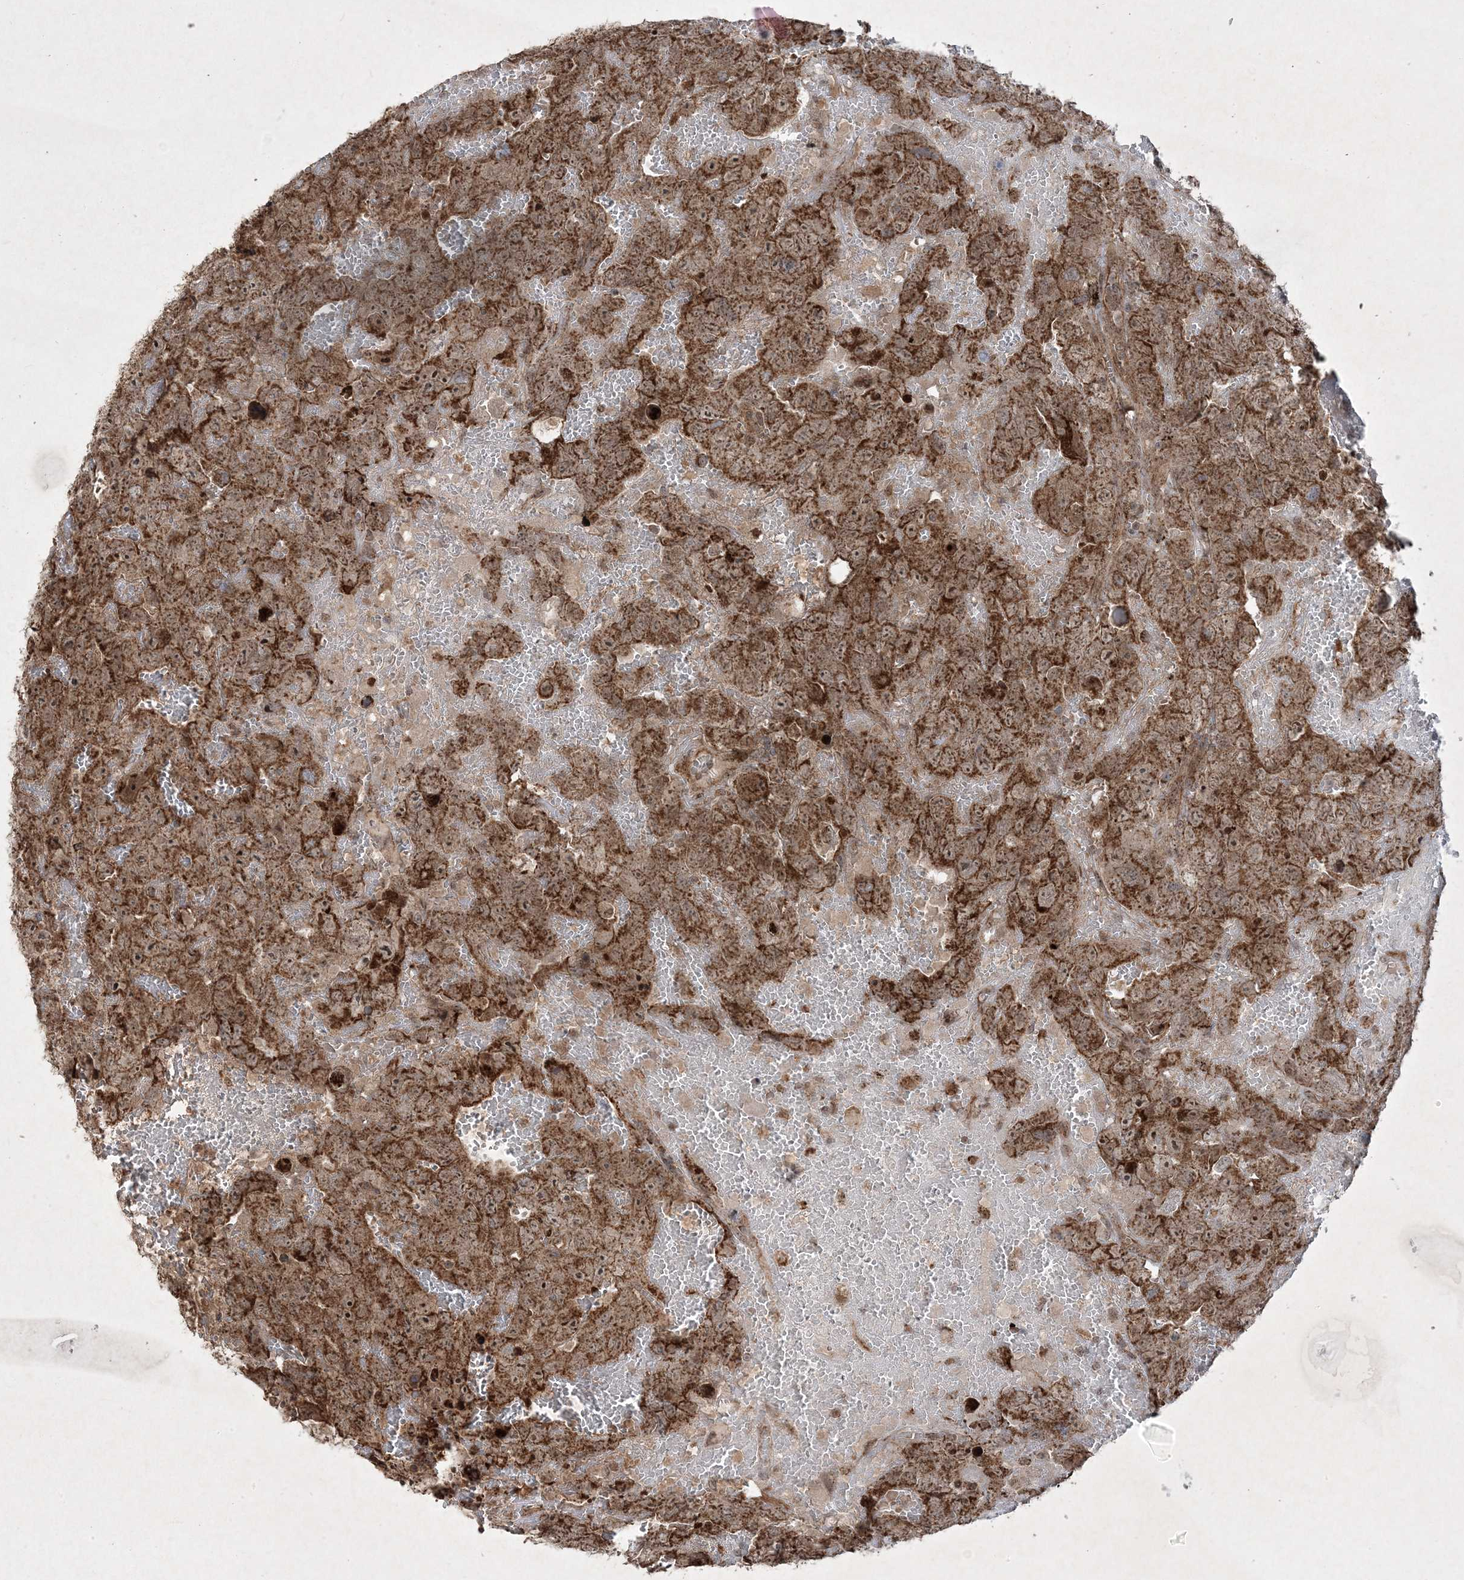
{"staining": {"intensity": "moderate", "quantity": ">75%", "location": "cytoplasmic/membranous,nuclear"}, "tissue": "testis cancer", "cell_type": "Tumor cells", "image_type": "cancer", "snomed": [{"axis": "morphology", "description": "Carcinoma, Embryonal, NOS"}, {"axis": "topography", "description": "Testis"}], "caption": "Immunohistochemistry of human testis cancer displays medium levels of moderate cytoplasmic/membranous and nuclear positivity in about >75% of tumor cells. (Stains: DAB (3,3'-diaminobenzidine) in brown, nuclei in blue, Microscopy: brightfield microscopy at high magnification).", "gene": "PLEKHM2", "patient": {"sex": "male", "age": 45}}